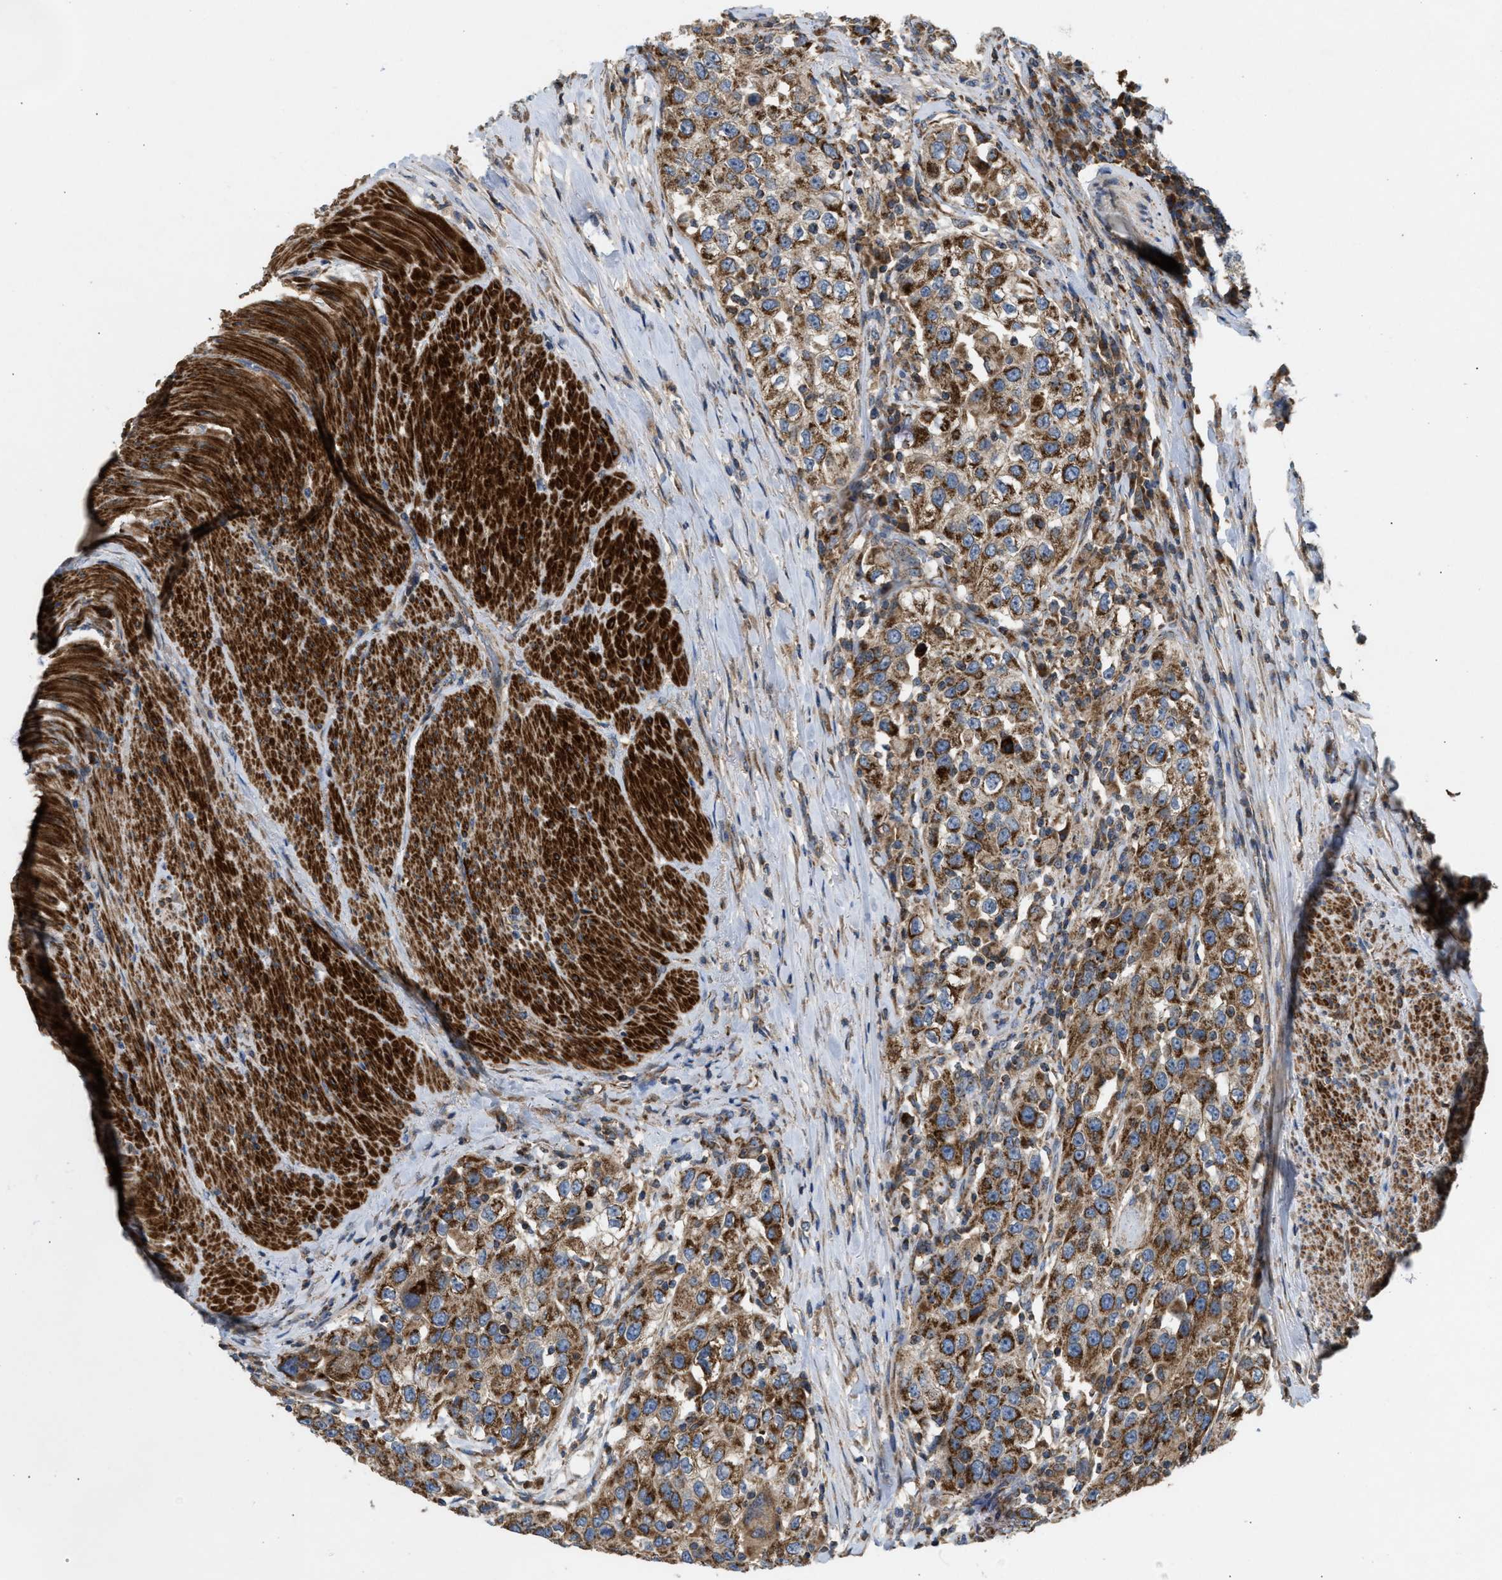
{"staining": {"intensity": "moderate", "quantity": ">75%", "location": "cytoplasmic/membranous"}, "tissue": "urothelial cancer", "cell_type": "Tumor cells", "image_type": "cancer", "snomed": [{"axis": "morphology", "description": "Urothelial carcinoma, High grade"}, {"axis": "topography", "description": "Urinary bladder"}], "caption": "A medium amount of moderate cytoplasmic/membranous staining is present in approximately >75% of tumor cells in high-grade urothelial carcinoma tissue. The staining was performed using DAB (3,3'-diaminobenzidine), with brown indicating positive protein expression. Nuclei are stained blue with hematoxylin.", "gene": "TACO1", "patient": {"sex": "female", "age": 80}}